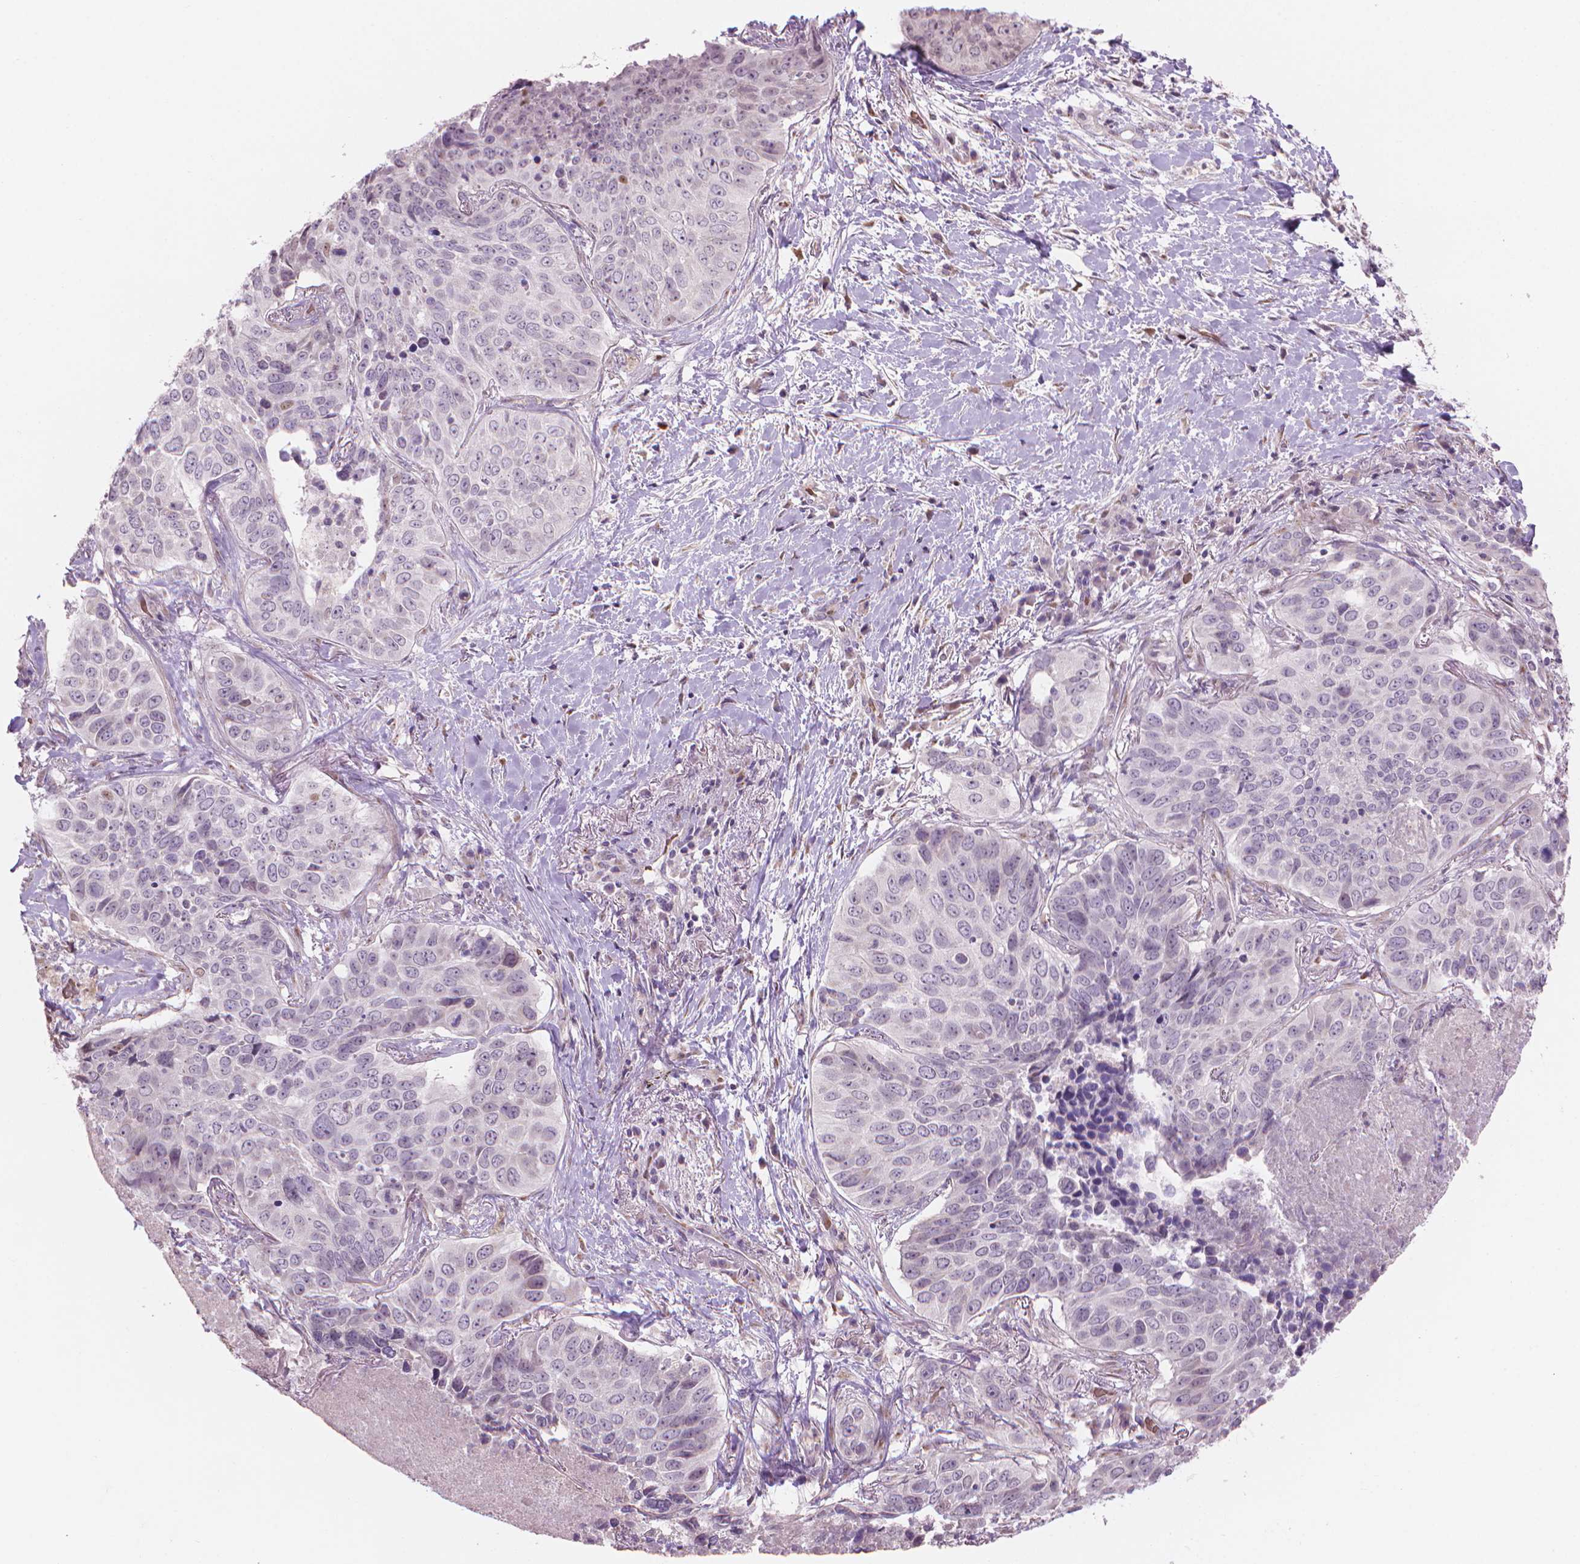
{"staining": {"intensity": "negative", "quantity": "none", "location": "none"}, "tissue": "lung cancer", "cell_type": "Tumor cells", "image_type": "cancer", "snomed": [{"axis": "morphology", "description": "Normal tissue, NOS"}, {"axis": "morphology", "description": "Squamous cell carcinoma, NOS"}, {"axis": "topography", "description": "Bronchus"}, {"axis": "topography", "description": "Lung"}], "caption": "Squamous cell carcinoma (lung) was stained to show a protein in brown. There is no significant positivity in tumor cells.", "gene": "IFFO1", "patient": {"sex": "male", "age": 64}}